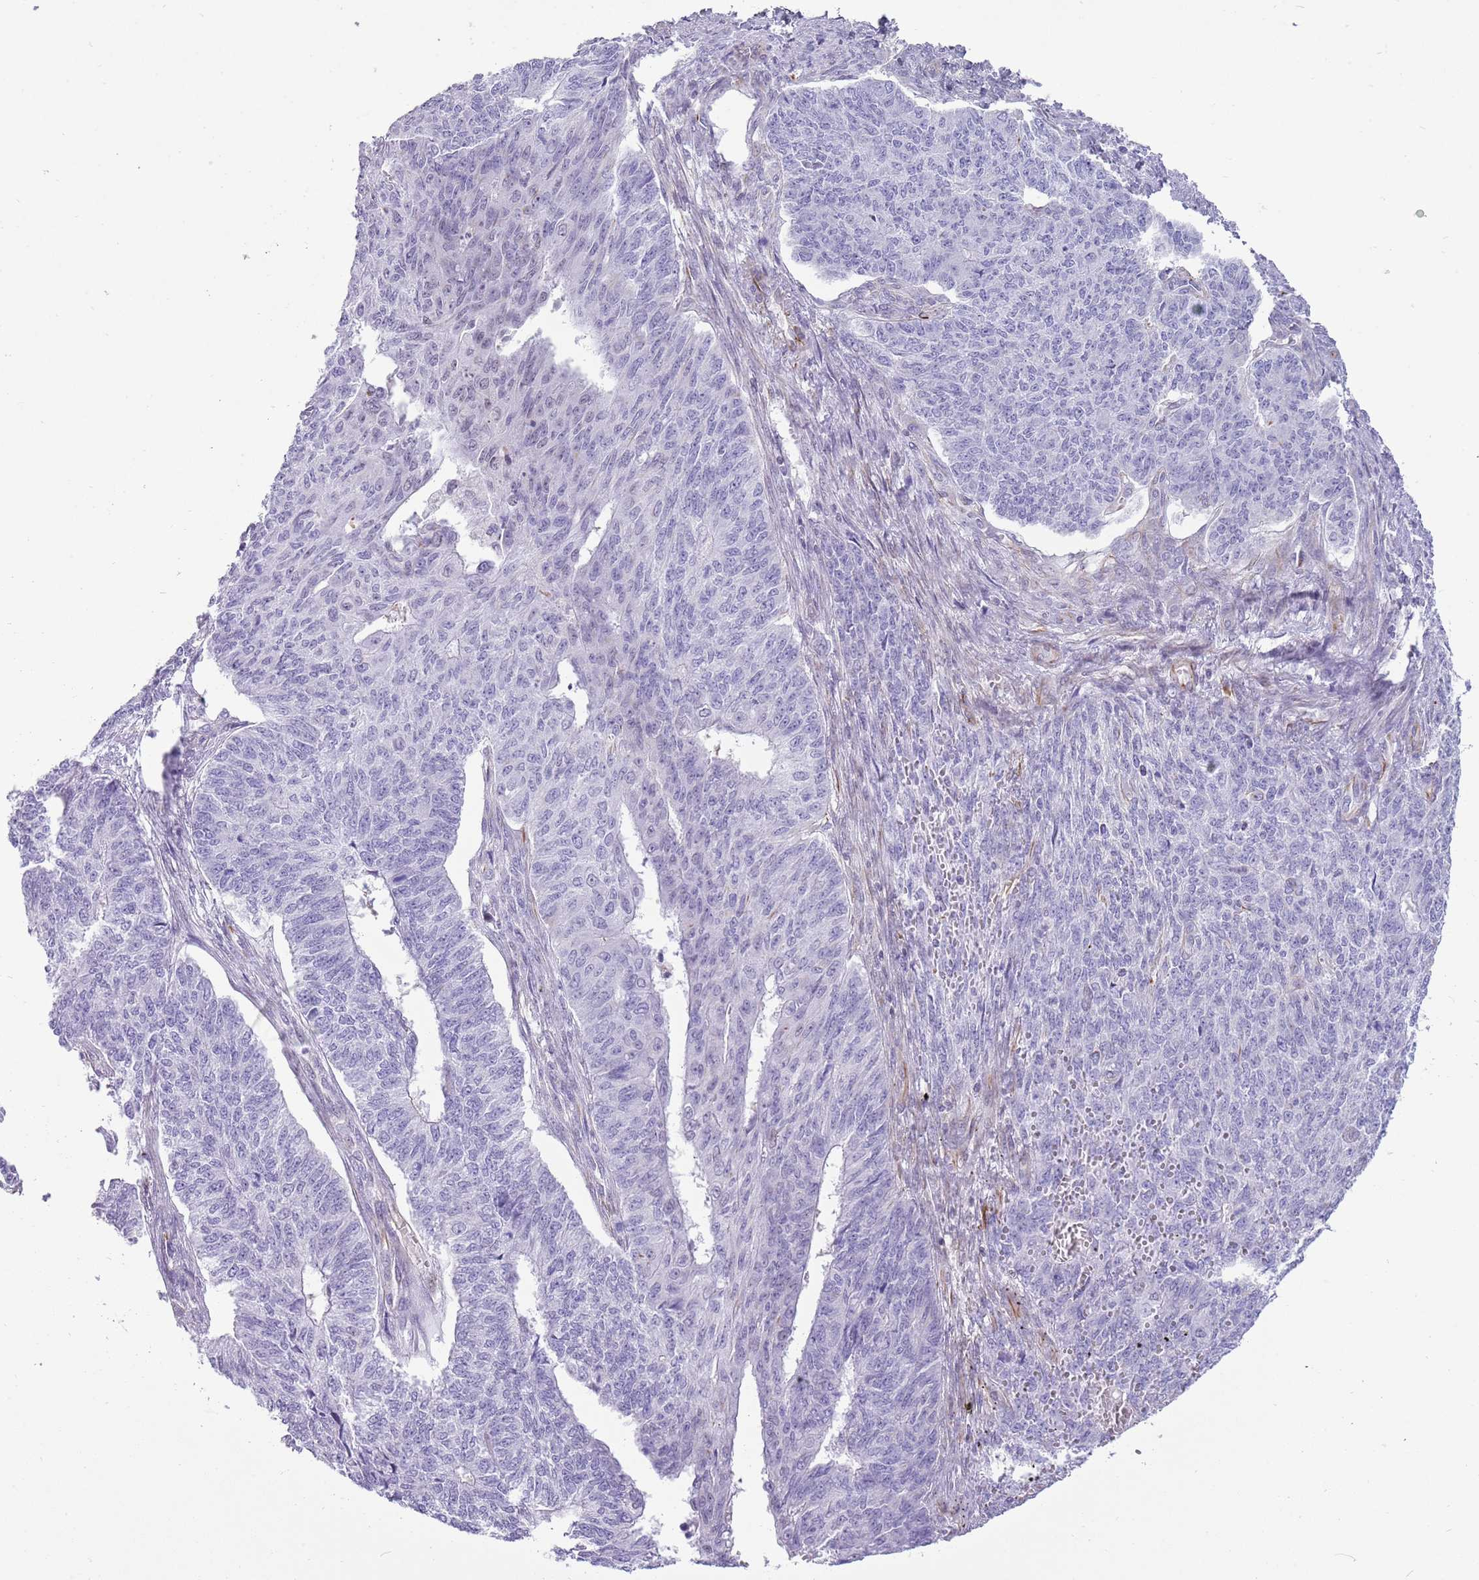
{"staining": {"intensity": "negative", "quantity": "none", "location": "none"}, "tissue": "endometrial cancer", "cell_type": "Tumor cells", "image_type": "cancer", "snomed": [{"axis": "morphology", "description": "Adenocarcinoma, NOS"}, {"axis": "topography", "description": "Endometrium"}], "caption": "IHC image of human endometrial adenocarcinoma stained for a protein (brown), which demonstrates no positivity in tumor cells.", "gene": "NBPF3", "patient": {"sex": "female", "age": 32}}